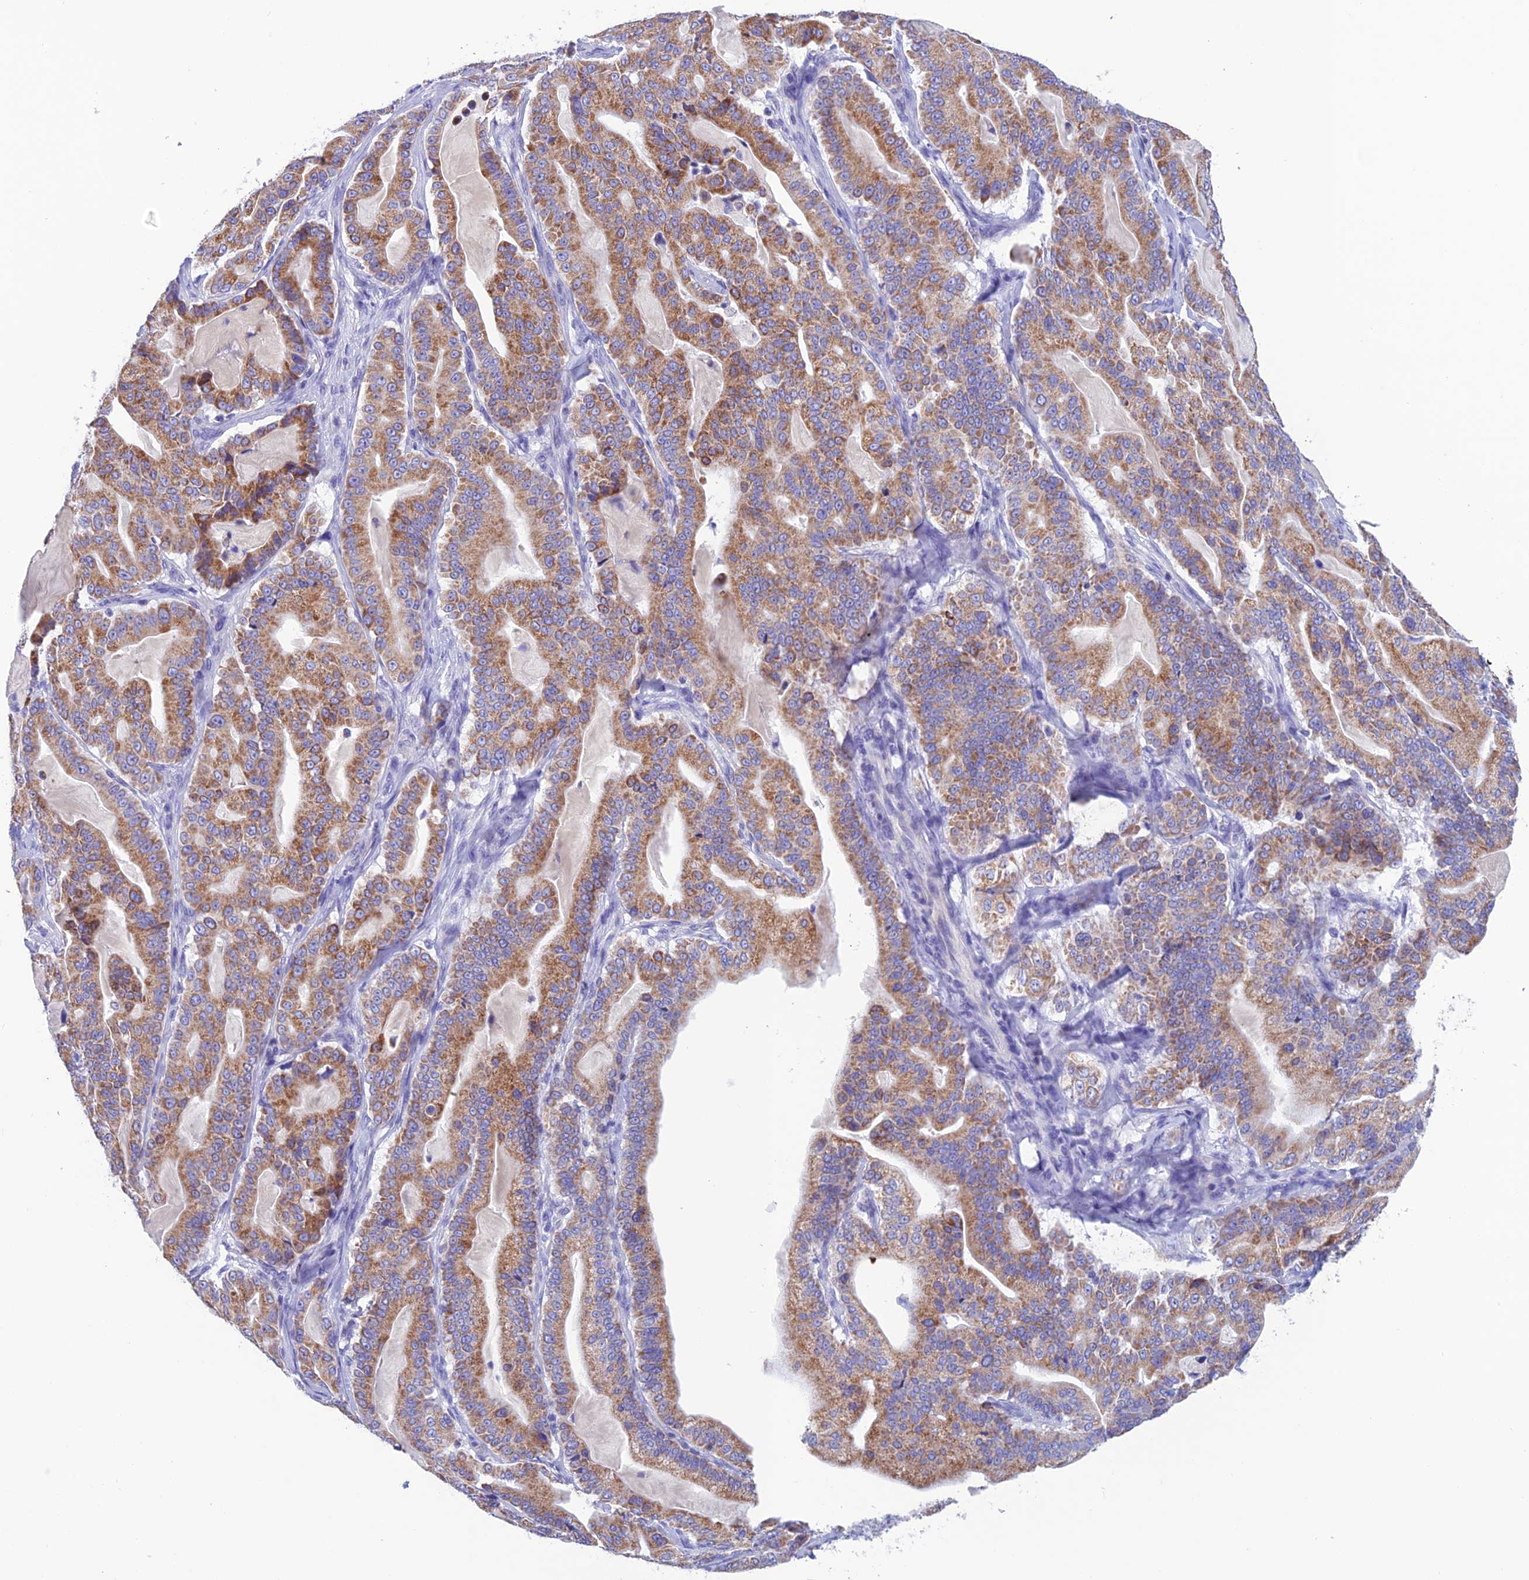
{"staining": {"intensity": "moderate", "quantity": ">75%", "location": "cytoplasmic/membranous"}, "tissue": "pancreatic cancer", "cell_type": "Tumor cells", "image_type": "cancer", "snomed": [{"axis": "morphology", "description": "Adenocarcinoma, NOS"}, {"axis": "topography", "description": "Pancreas"}], "caption": "Pancreatic cancer (adenocarcinoma) was stained to show a protein in brown. There is medium levels of moderate cytoplasmic/membranous staining in approximately >75% of tumor cells.", "gene": "NXPE4", "patient": {"sex": "male", "age": 63}}